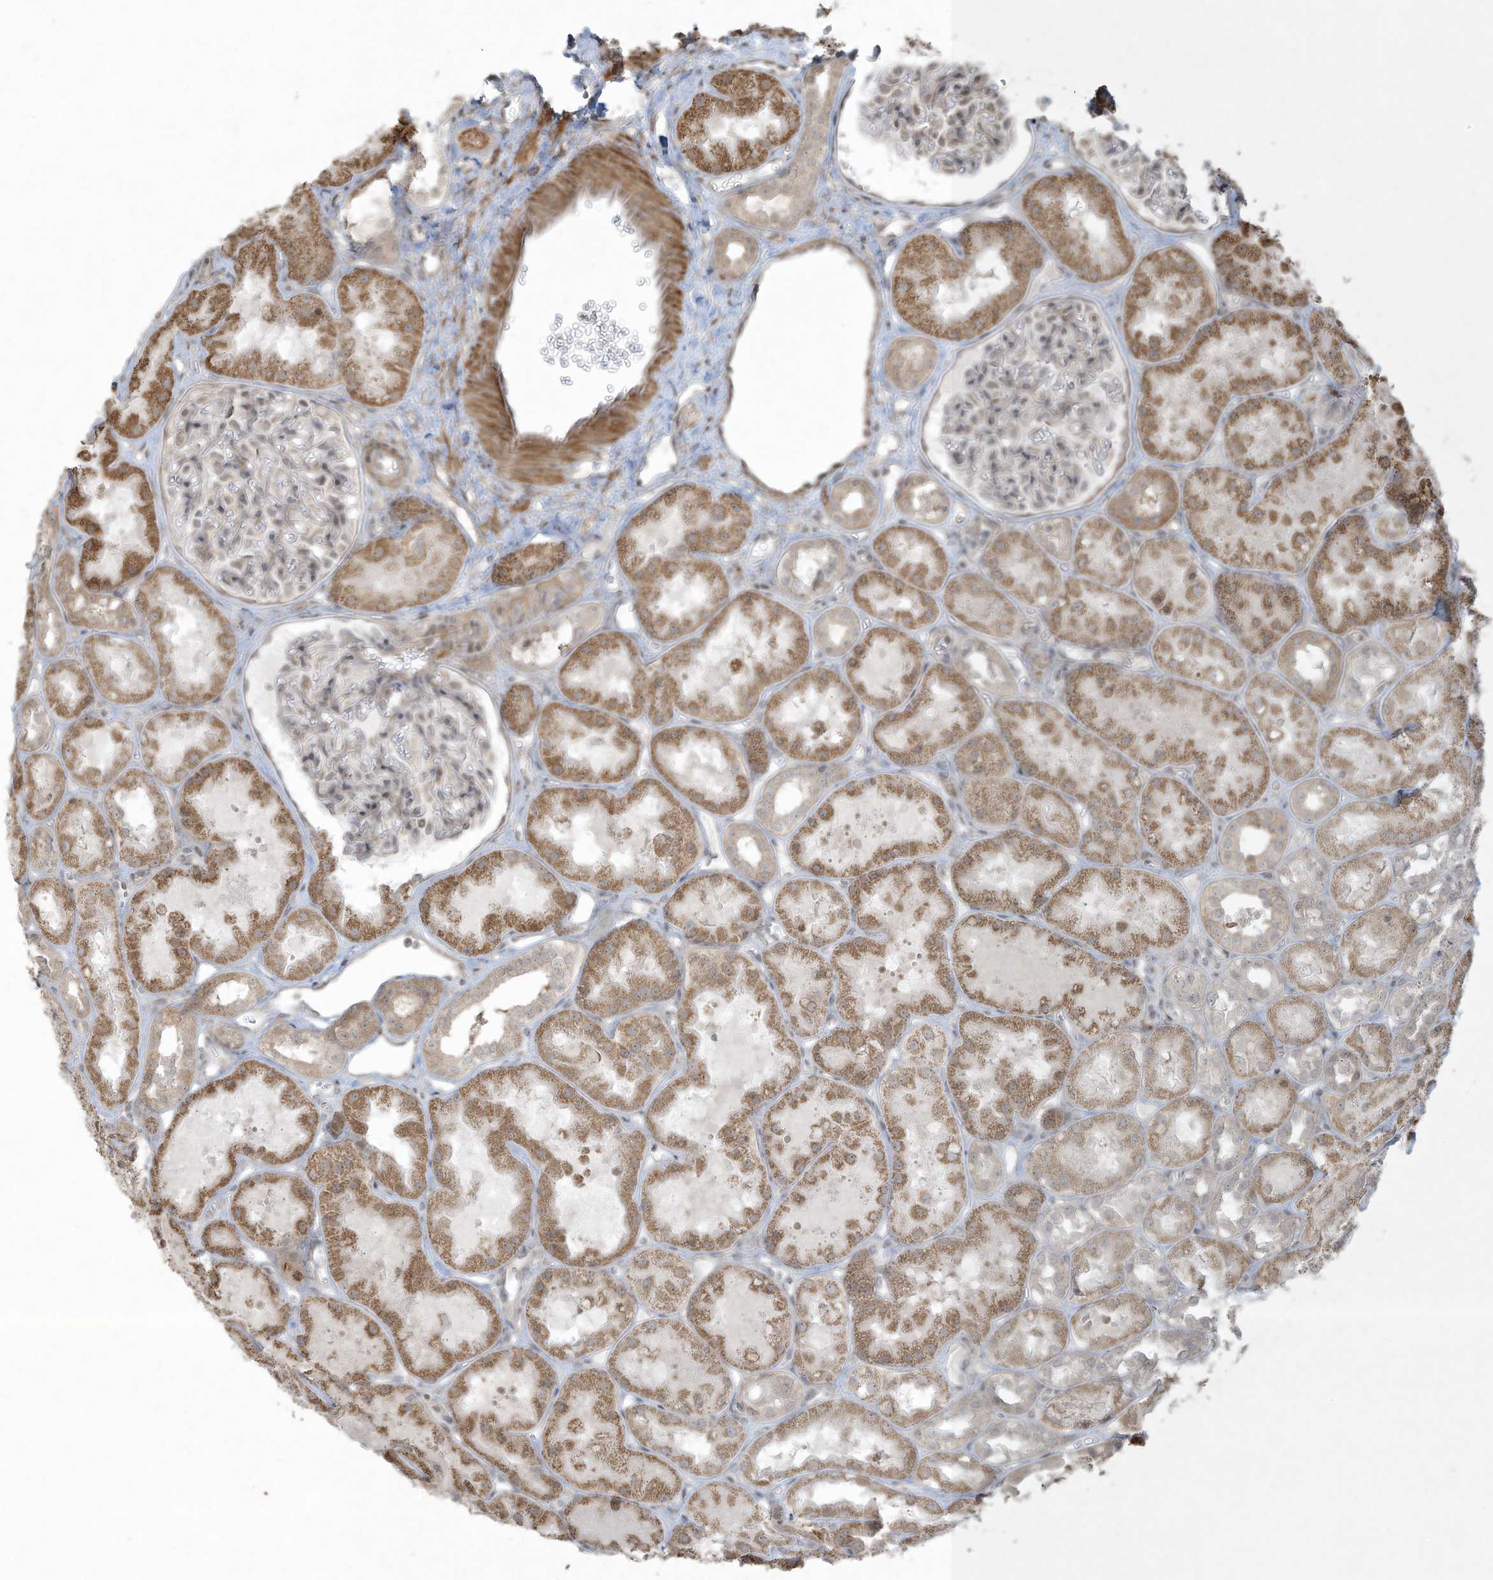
{"staining": {"intensity": "negative", "quantity": "none", "location": "none"}, "tissue": "kidney", "cell_type": "Cells in glomeruli", "image_type": "normal", "snomed": [{"axis": "morphology", "description": "Normal tissue, NOS"}, {"axis": "topography", "description": "Kidney"}], "caption": "Kidney stained for a protein using immunohistochemistry (IHC) exhibits no staining cells in glomeruli.", "gene": "ZNF263", "patient": {"sex": "male", "age": 16}}